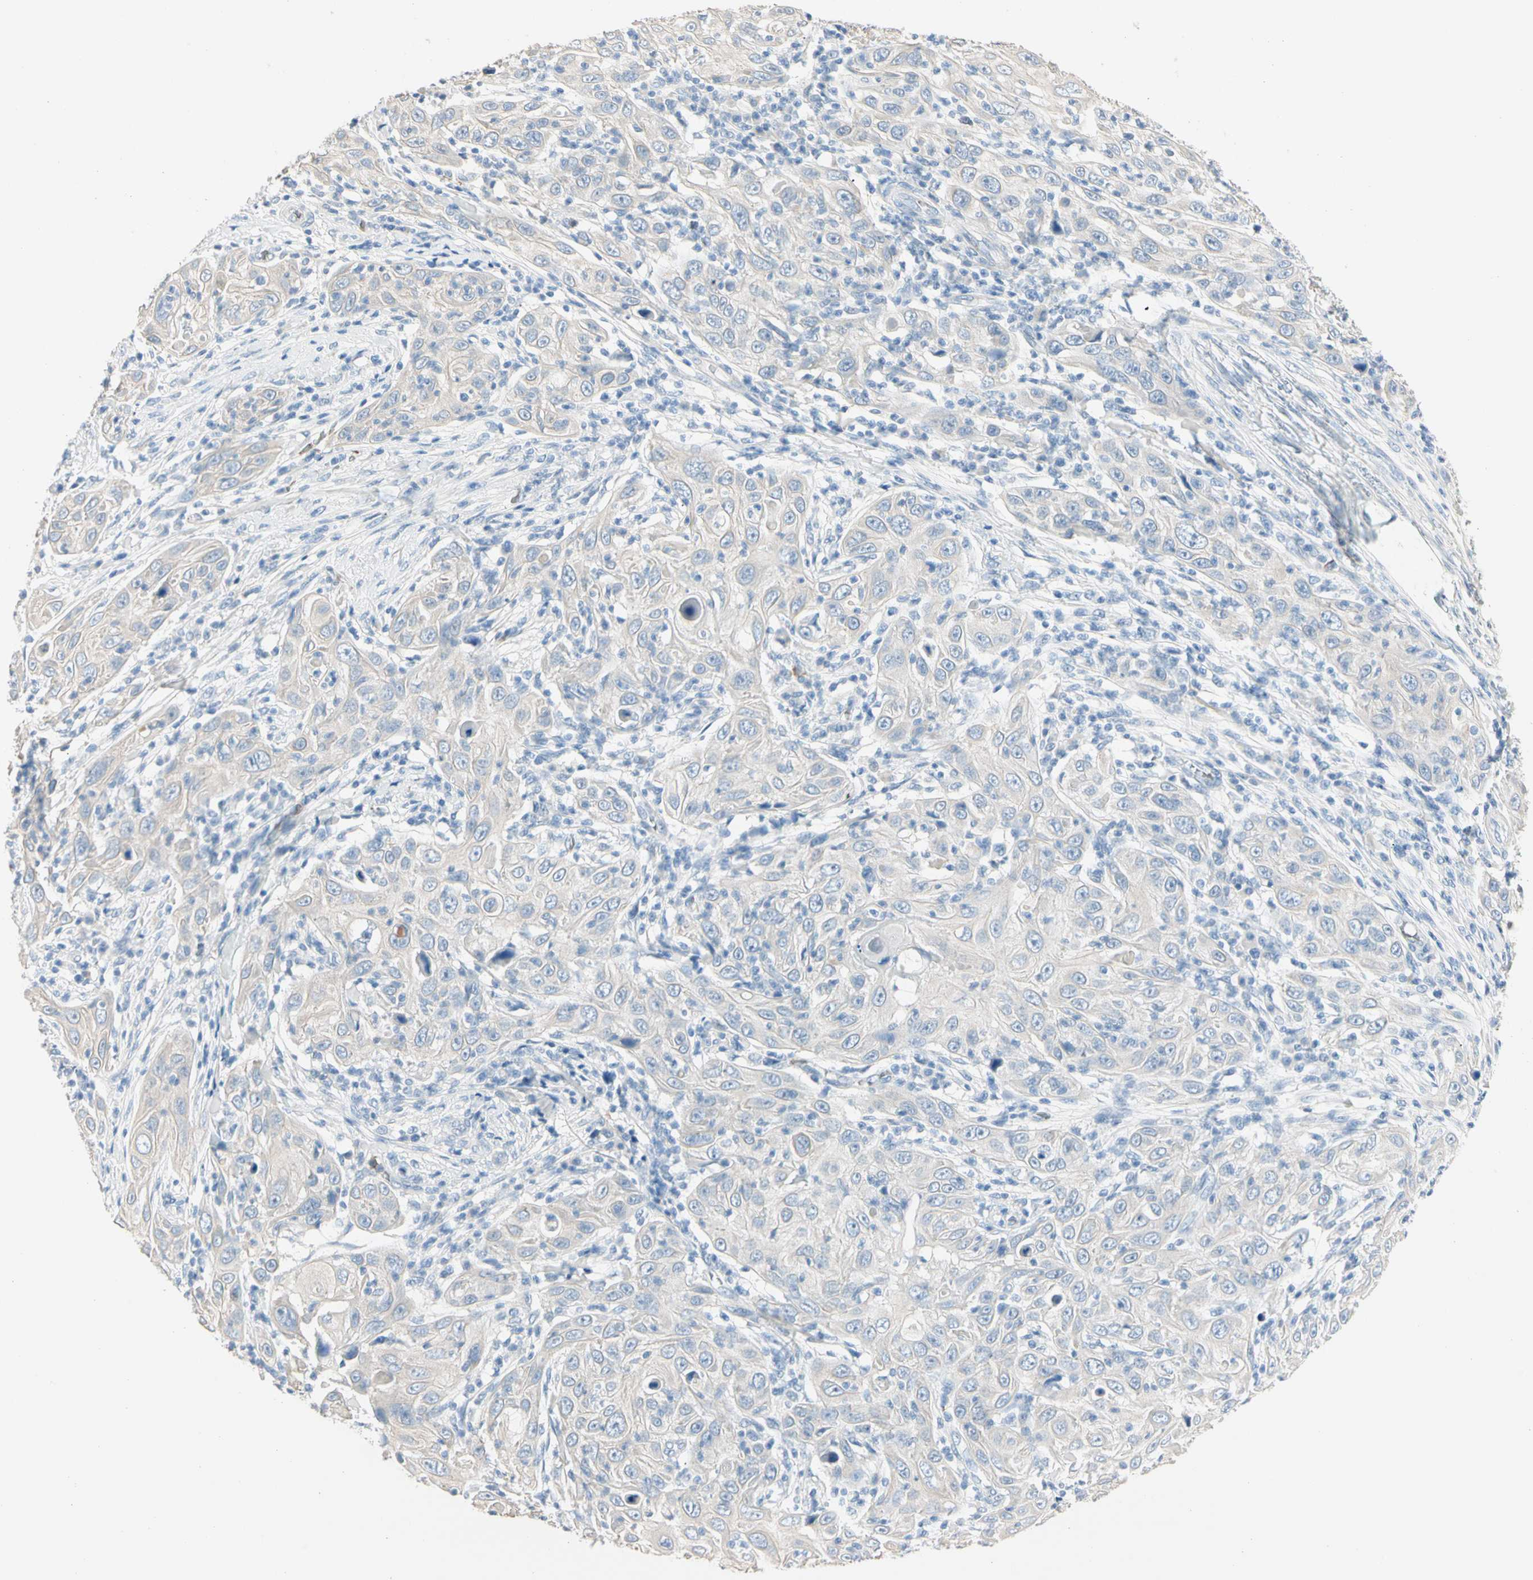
{"staining": {"intensity": "negative", "quantity": "none", "location": "none"}, "tissue": "skin cancer", "cell_type": "Tumor cells", "image_type": "cancer", "snomed": [{"axis": "morphology", "description": "Squamous cell carcinoma, NOS"}, {"axis": "topography", "description": "Skin"}], "caption": "Immunohistochemistry image of squamous cell carcinoma (skin) stained for a protein (brown), which reveals no staining in tumor cells.", "gene": "CA1", "patient": {"sex": "female", "age": 88}}